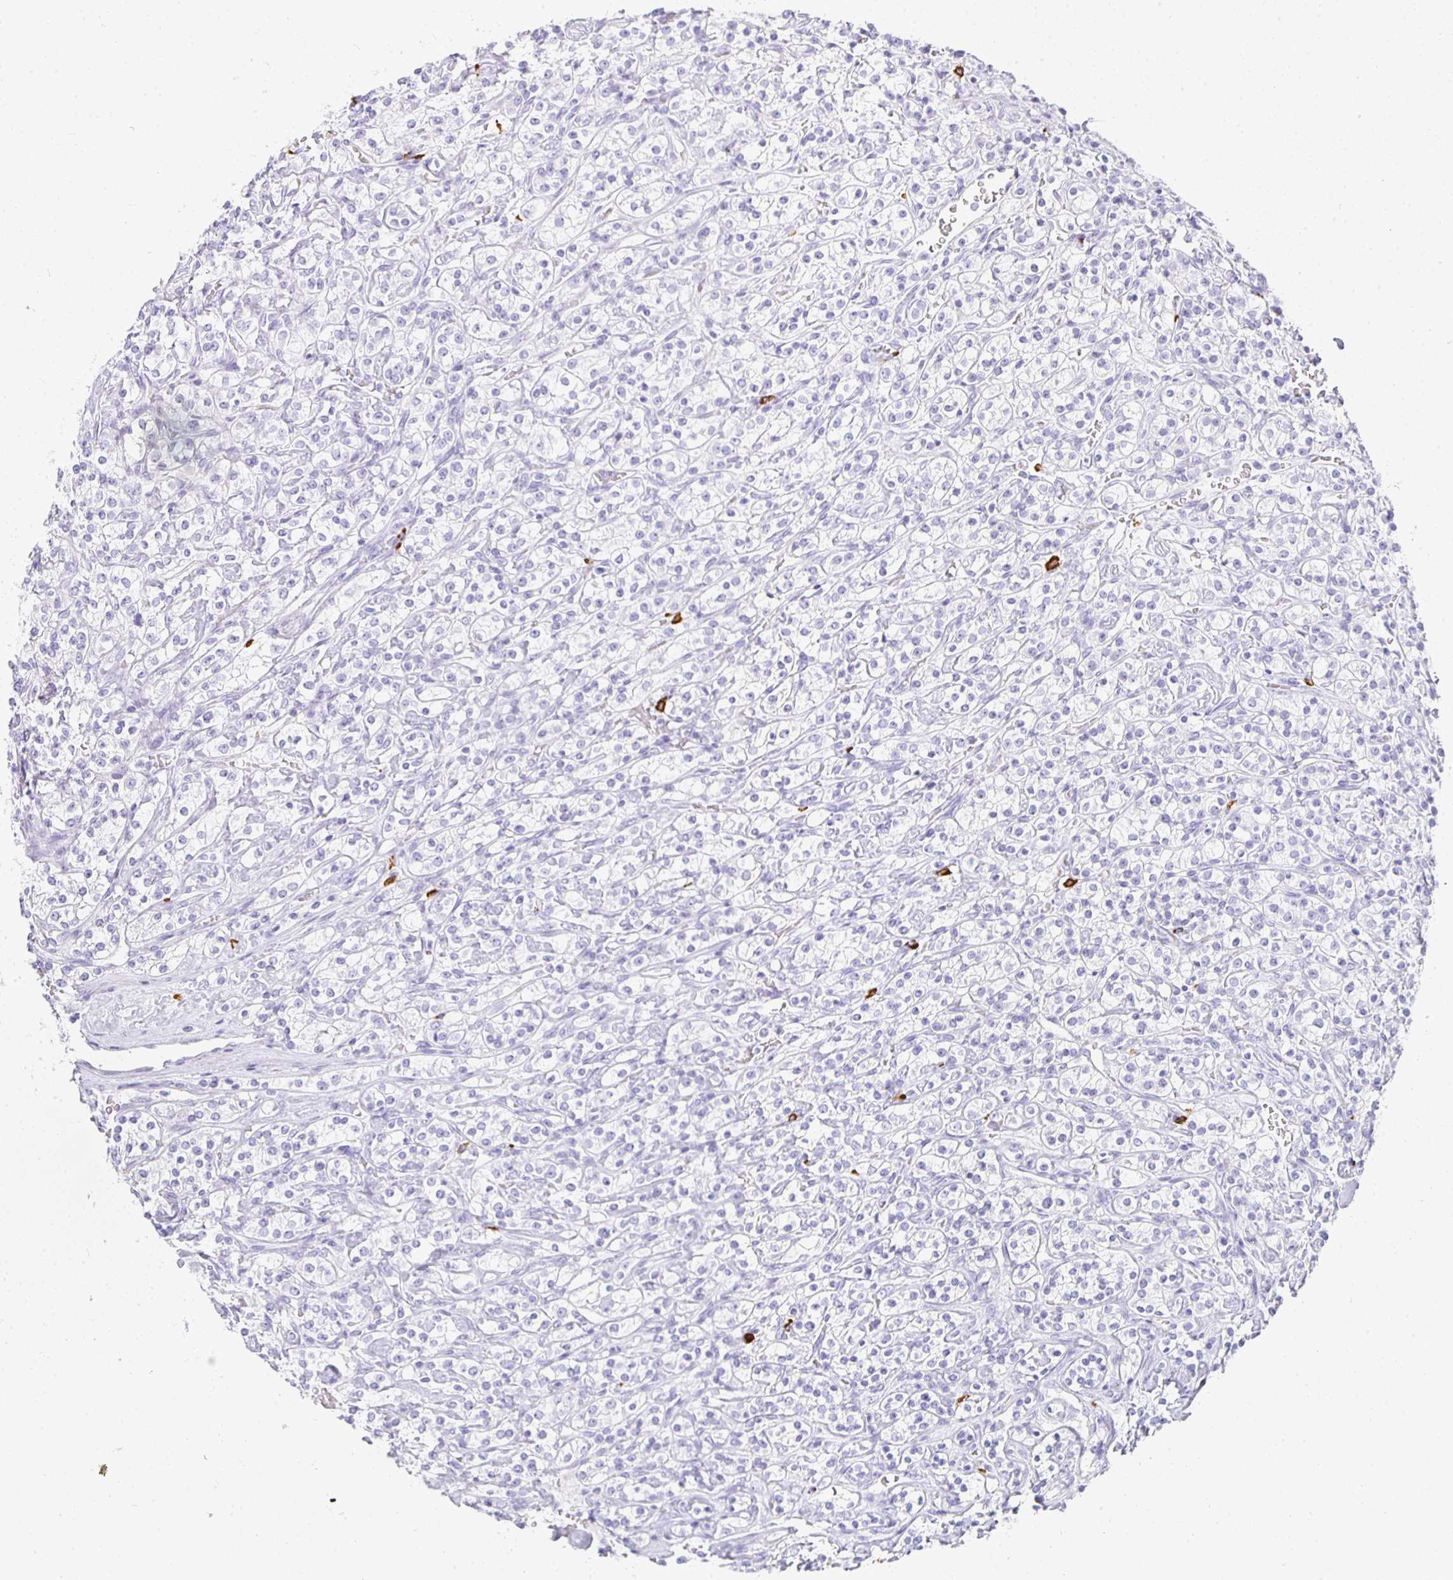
{"staining": {"intensity": "negative", "quantity": "none", "location": "none"}, "tissue": "renal cancer", "cell_type": "Tumor cells", "image_type": "cancer", "snomed": [{"axis": "morphology", "description": "Adenocarcinoma, NOS"}, {"axis": "topography", "description": "Kidney"}], "caption": "High power microscopy histopathology image of an IHC micrograph of adenocarcinoma (renal), revealing no significant expression in tumor cells. The staining is performed using DAB brown chromogen with nuclei counter-stained in using hematoxylin.", "gene": "TPSD1", "patient": {"sex": "male", "age": 77}}